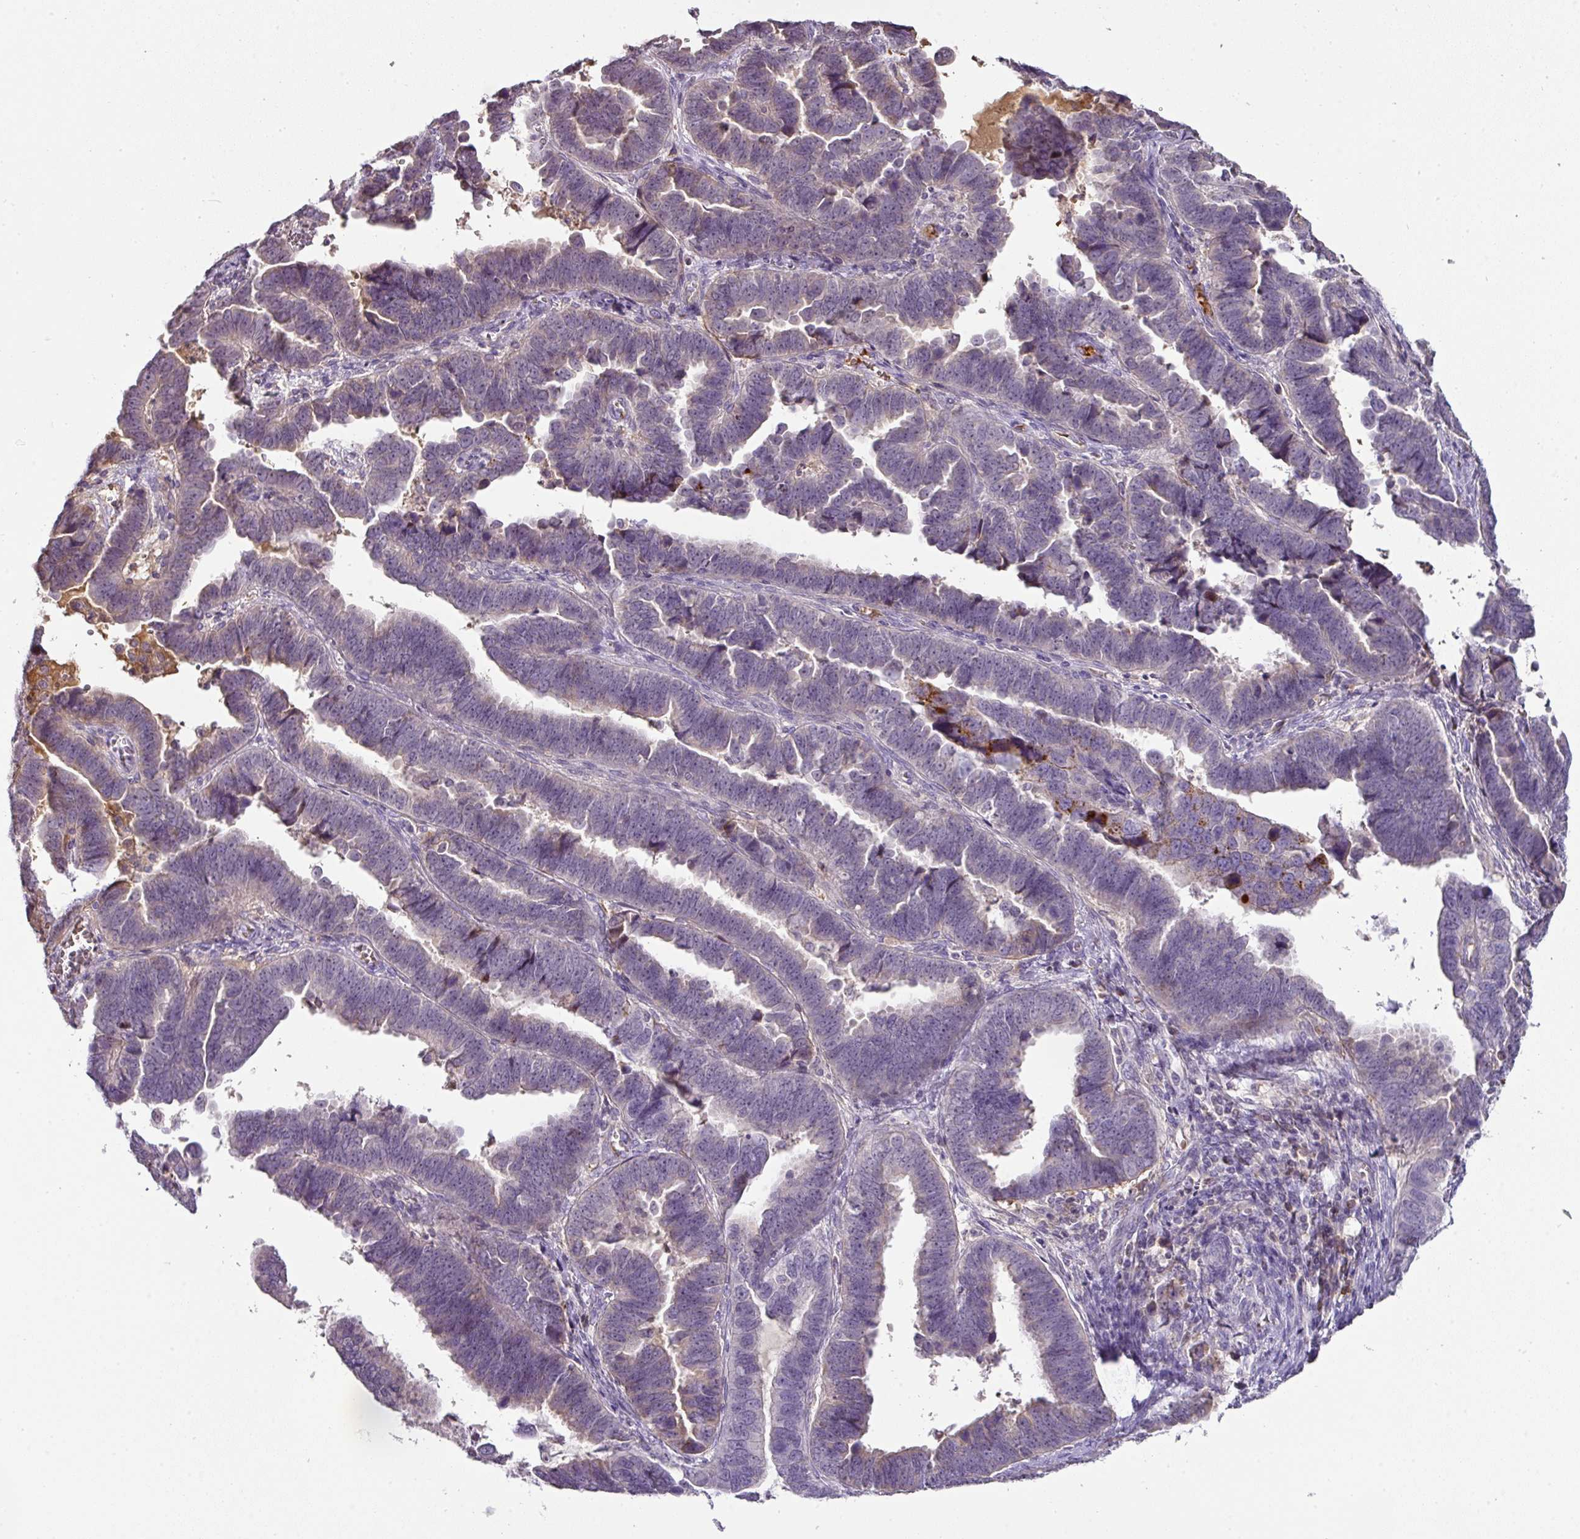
{"staining": {"intensity": "negative", "quantity": "none", "location": "none"}, "tissue": "endometrial cancer", "cell_type": "Tumor cells", "image_type": "cancer", "snomed": [{"axis": "morphology", "description": "Adenocarcinoma, NOS"}, {"axis": "topography", "description": "Endometrium"}], "caption": "This is a image of IHC staining of endometrial cancer (adenocarcinoma), which shows no staining in tumor cells.", "gene": "CCZ1", "patient": {"sex": "female", "age": 75}}